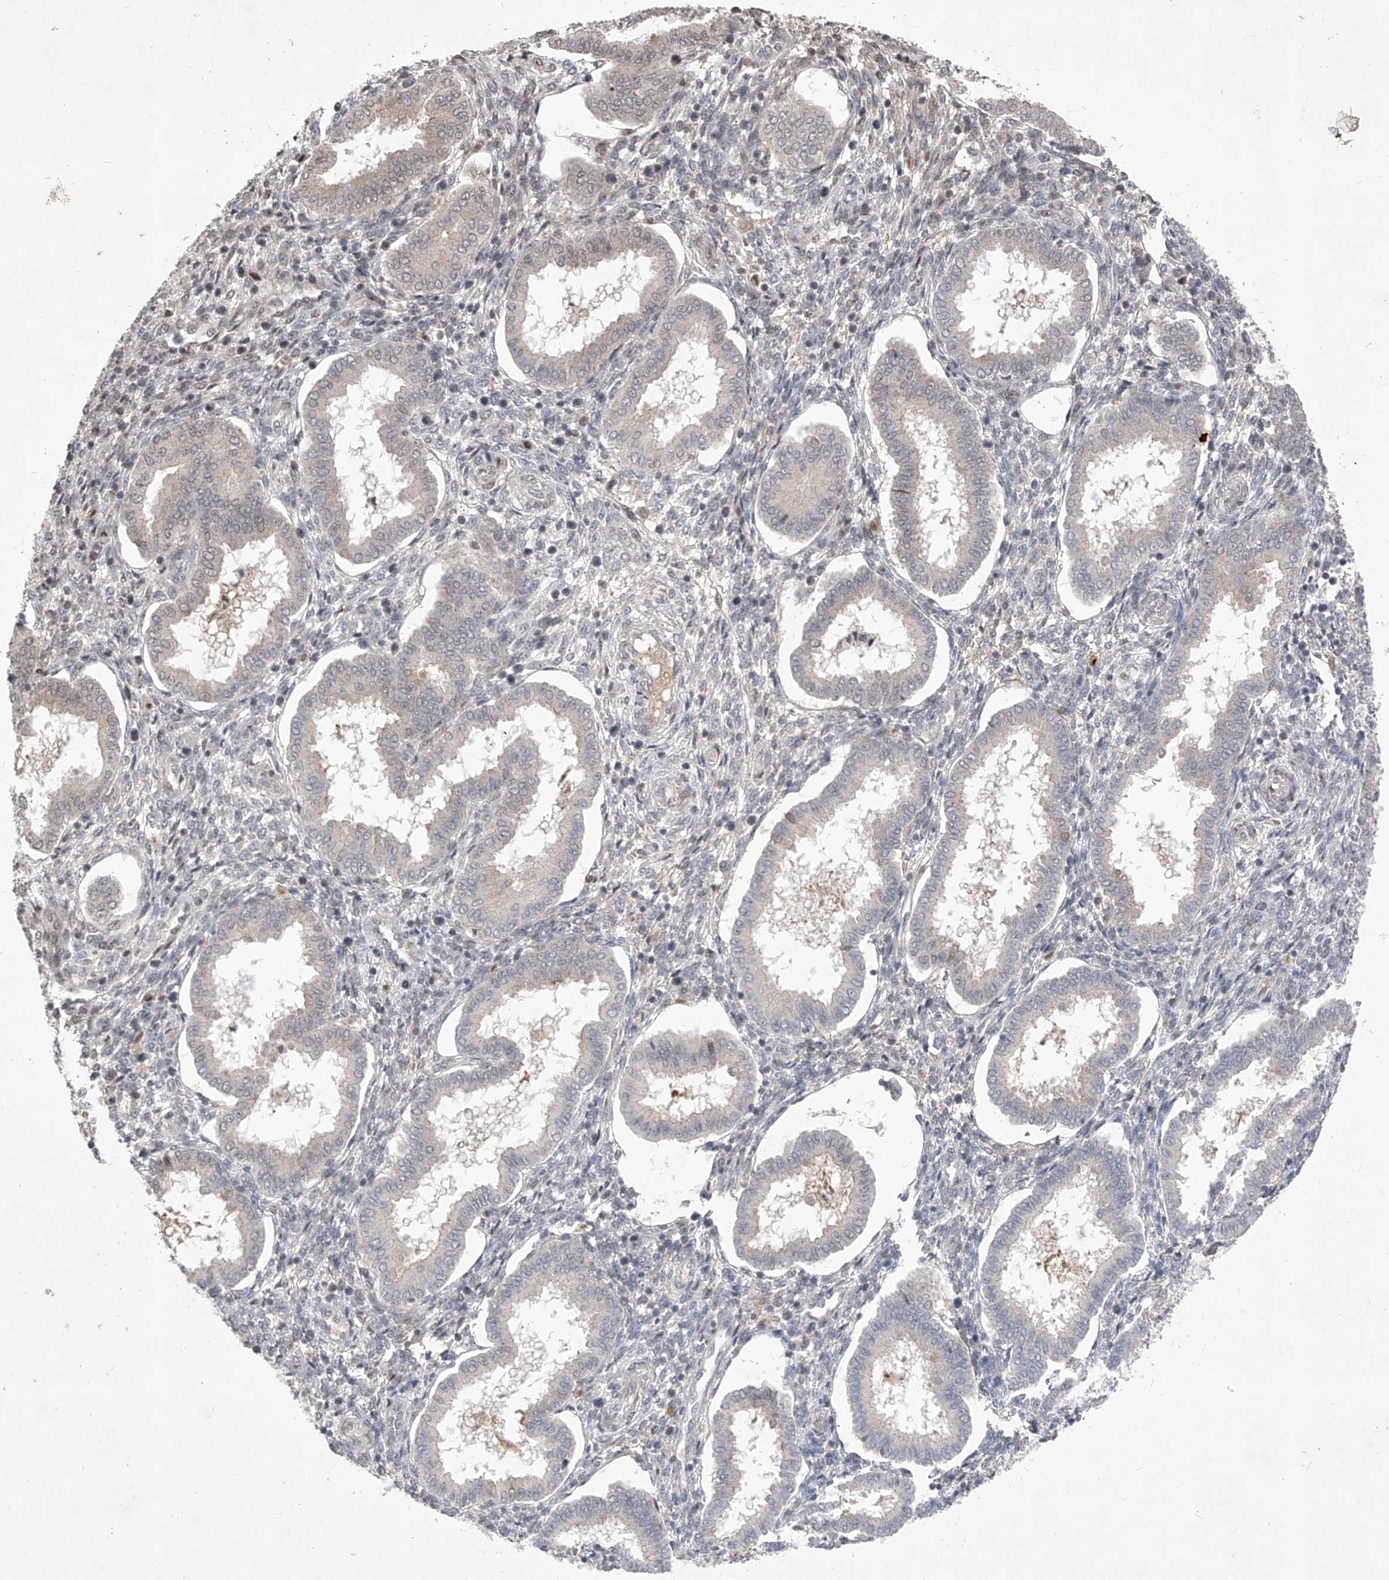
{"staining": {"intensity": "negative", "quantity": "none", "location": "none"}, "tissue": "endometrium", "cell_type": "Cells in endometrial stroma", "image_type": "normal", "snomed": [{"axis": "morphology", "description": "Normal tissue, NOS"}, {"axis": "topography", "description": "Endometrium"}], "caption": "Immunohistochemistry of unremarkable endometrium shows no staining in cells in endometrial stroma. (Immunohistochemistry (ihc), brightfield microscopy, high magnification).", "gene": "LGR4", "patient": {"sex": "female", "age": 24}}